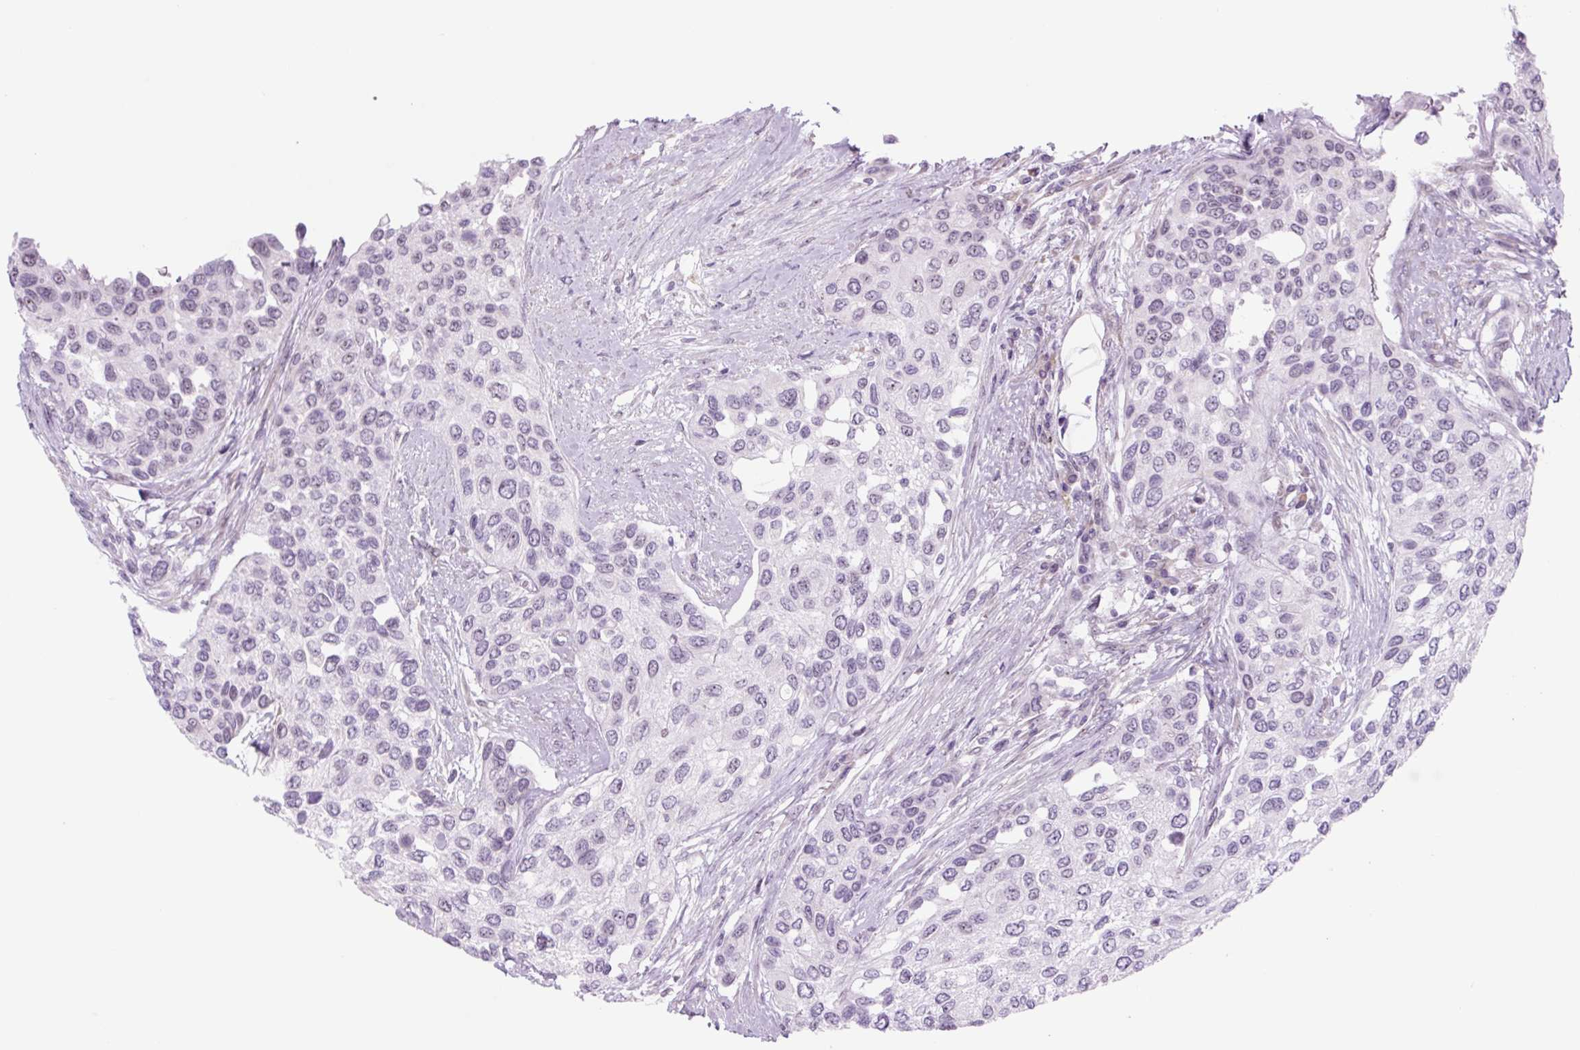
{"staining": {"intensity": "negative", "quantity": "none", "location": "none"}, "tissue": "urothelial cancer", "cell_type": "Tumor cells", "image_type": "cancer", "snomed": [{"axis": "morphology", "description": "Normal tissue, NOS"}, {"axis": "morphology", "description": "Urothelial carcinoma, High grade"}, {"axis": "topography", "description": "Vascular tissue"}, {"axis": "topography", "description": "Urinary bladder"}], "caption": "This histopathology image is of high-grade urothelial carcinoma stained with immunohistochemistry to label a protein in brown with the nuclei are counter-stained blue. There is no staining in tumor cells.", "gene": "RRS1", "patient": {"sex": "female", "age": 56}}